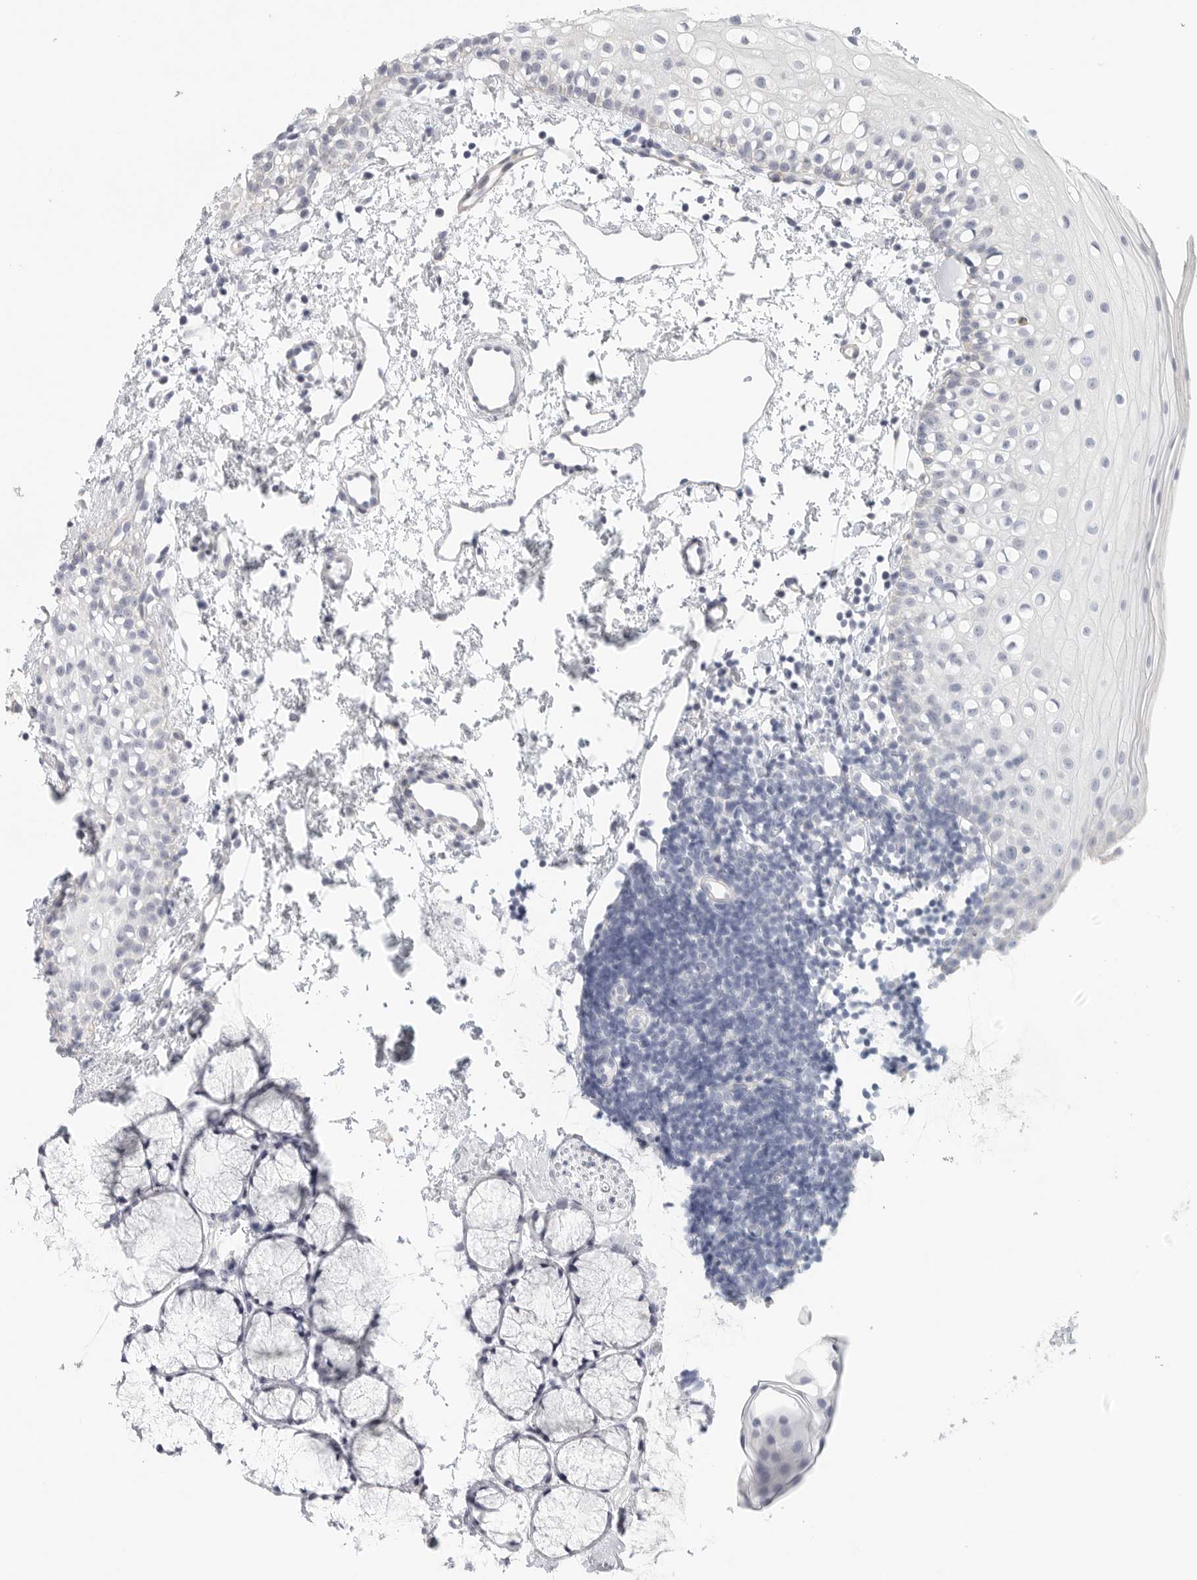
{"staining": {"intensity": "negative", "quantity": "none", "location": "none"}, "tissue": "oral mucosa", "cell_type": "Squamous epithelial cells", "image_type": "normal", "snomed": [{"axis": "morphology", "description": "Normal tissue, NOS"}, {"axis": "topography", "description": "Oral tissue"}], "caption": "Protein analysis of normal oral mucosa displays no significant positivity in squamous epithelial cells. (DAB (3,3'-diaminobenzidine) IHC visualized using brightfield microscopy, high magnification).", "gene": "TNR", "patient": {"sex": "male", "age": 28}}